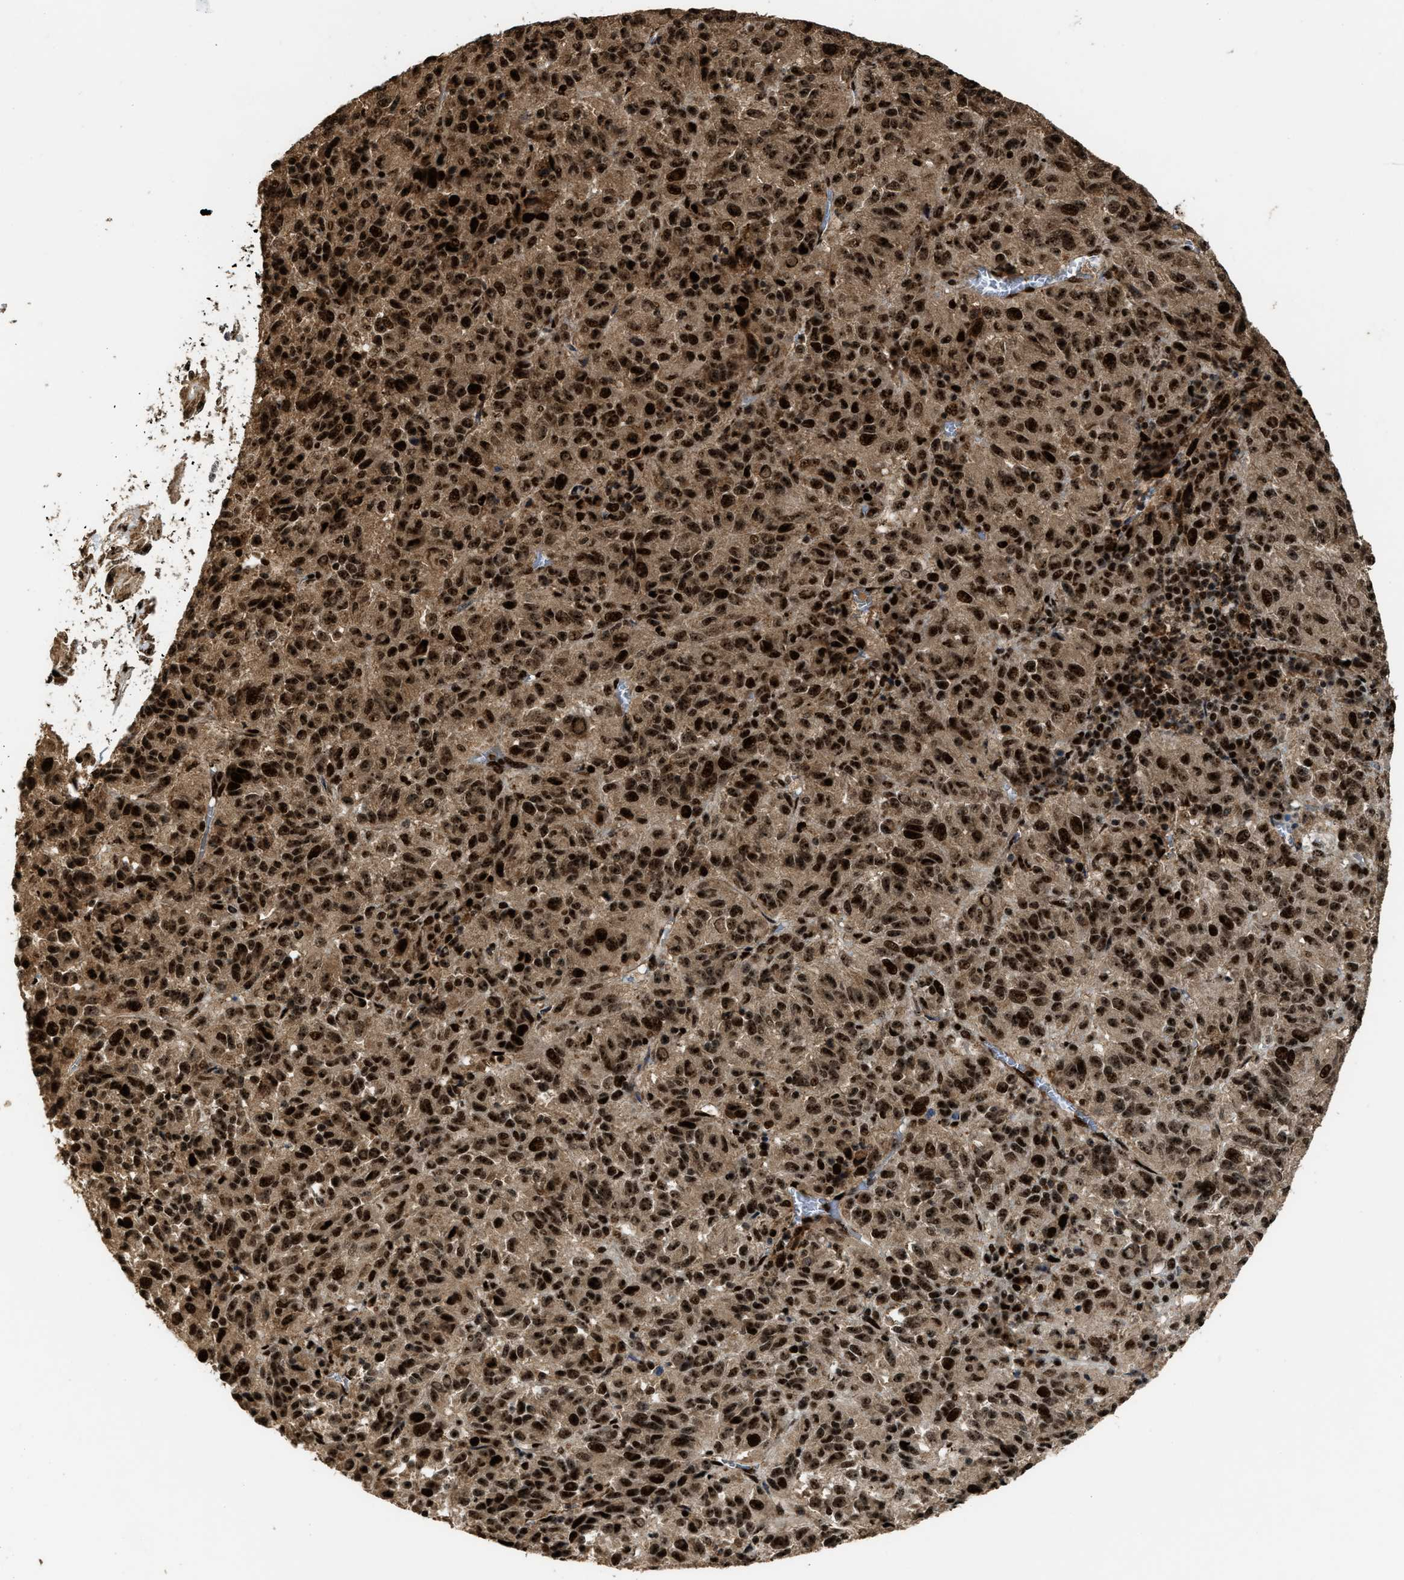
{"staining": {"intensity": "strong", "quantity": ">75%", "location": "cytoplasmic/membranous,nuclear"}, "tissue": "melanoma", "cell_type": "Tumor cells", "image_type": "cancer", "snomed": [{"axis": "morphology", "description": "Malignant melanoma, Metastatic site"}, {"axis": "topography", "description": "Lung"}], "caption": "Melanoma tissue demonstrates strong cytoplasmic/membranous and nuclear positivity in about >75% of tumor cells", "gene": "ZNF687", "patient": {"sex": "male", "age": 64}}